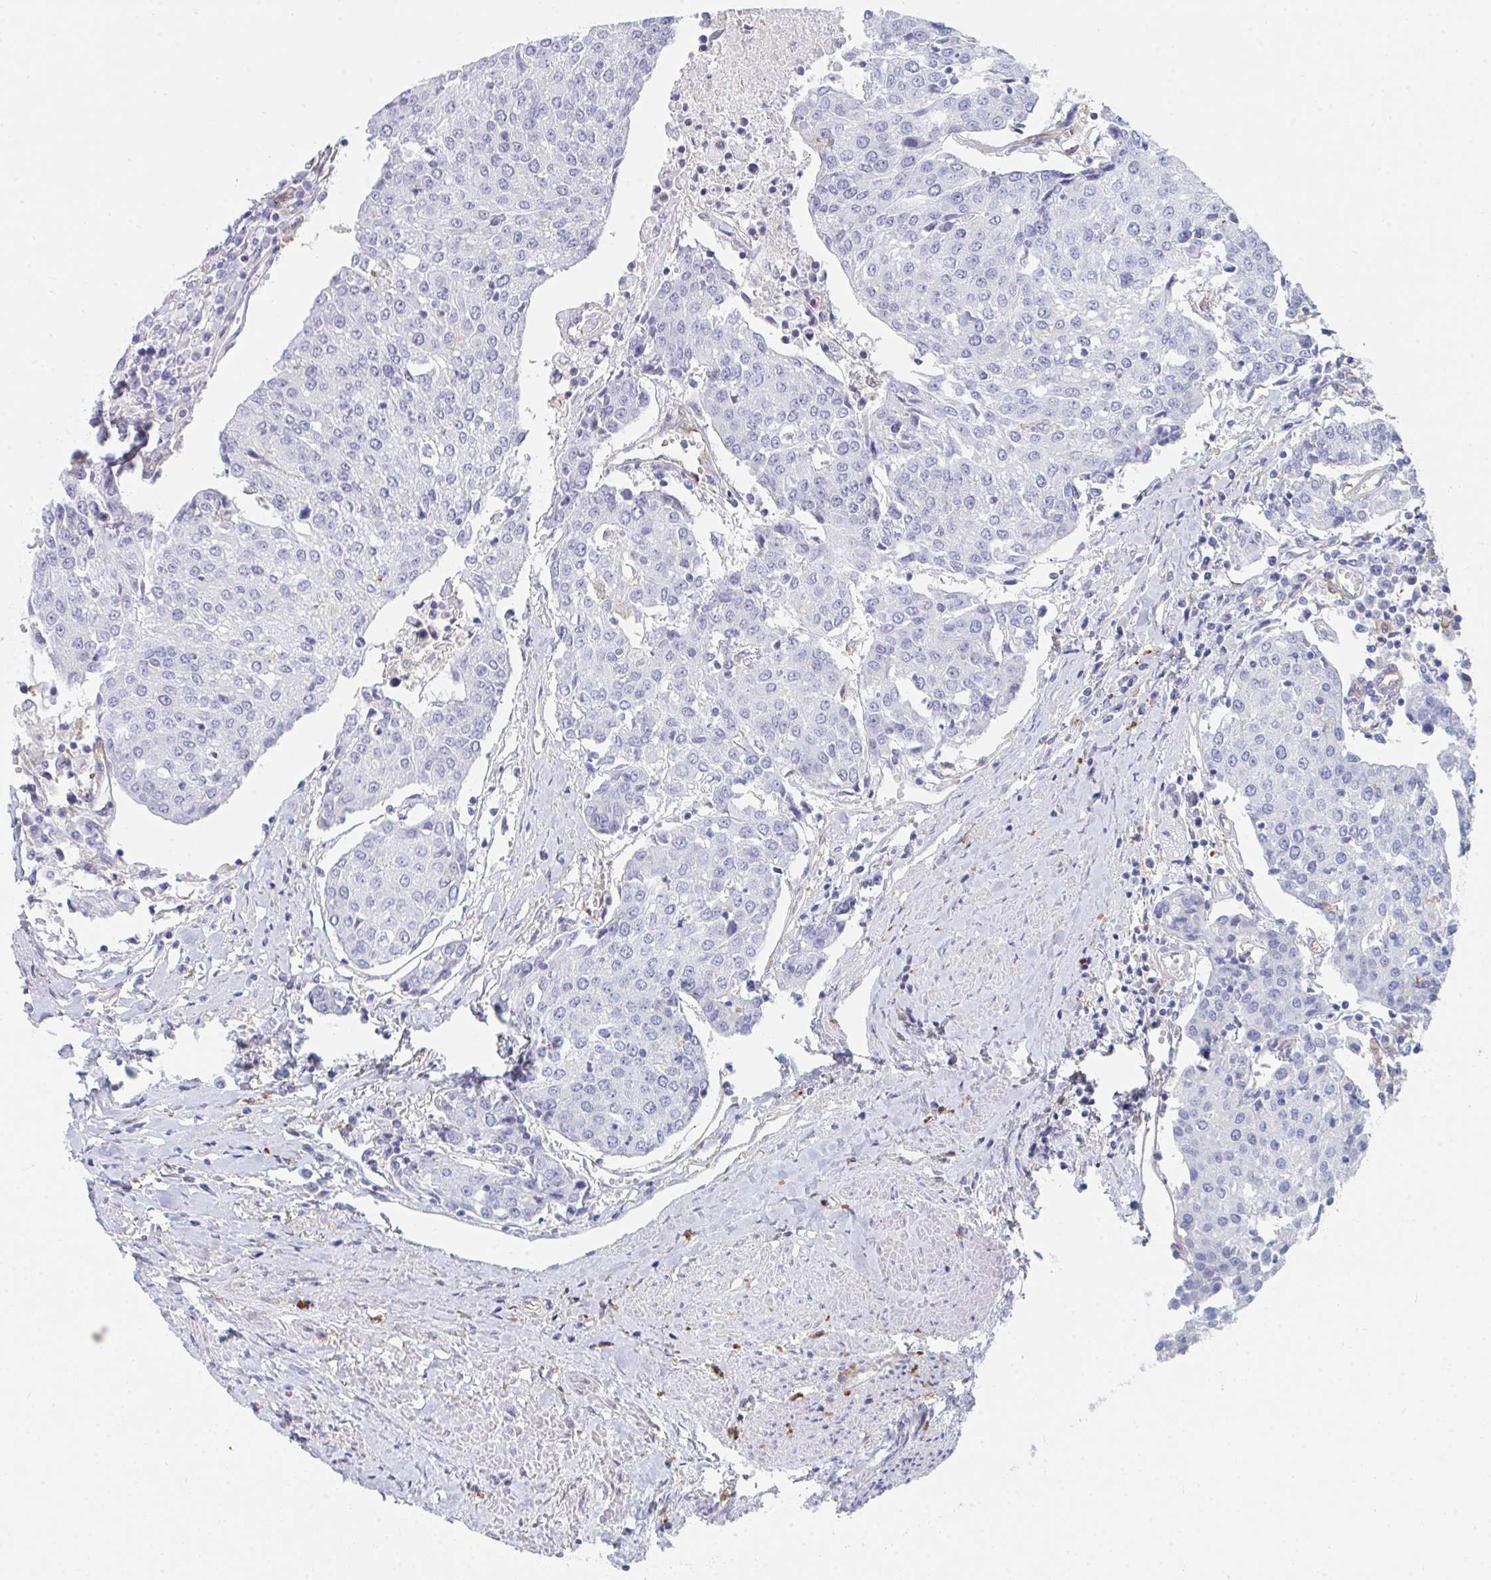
{"staining": {"intensity": "negative", "quantity": "none", "location": "none"}, "tissue": "urothelial cancer", "cell_type": "Tumor cells", "image_type": "cancer", "snomed": [{"axis": "morphology", "description": "Urothelial carcinoma, High grade"}, {"axis": "topography", "description": "Urinary bladder"}], "caption": "Tumor cells show no significant protein positivity in urothelial cancer.", "gene": "DAB2", "patient": {"sex": "female", "age": 85}}